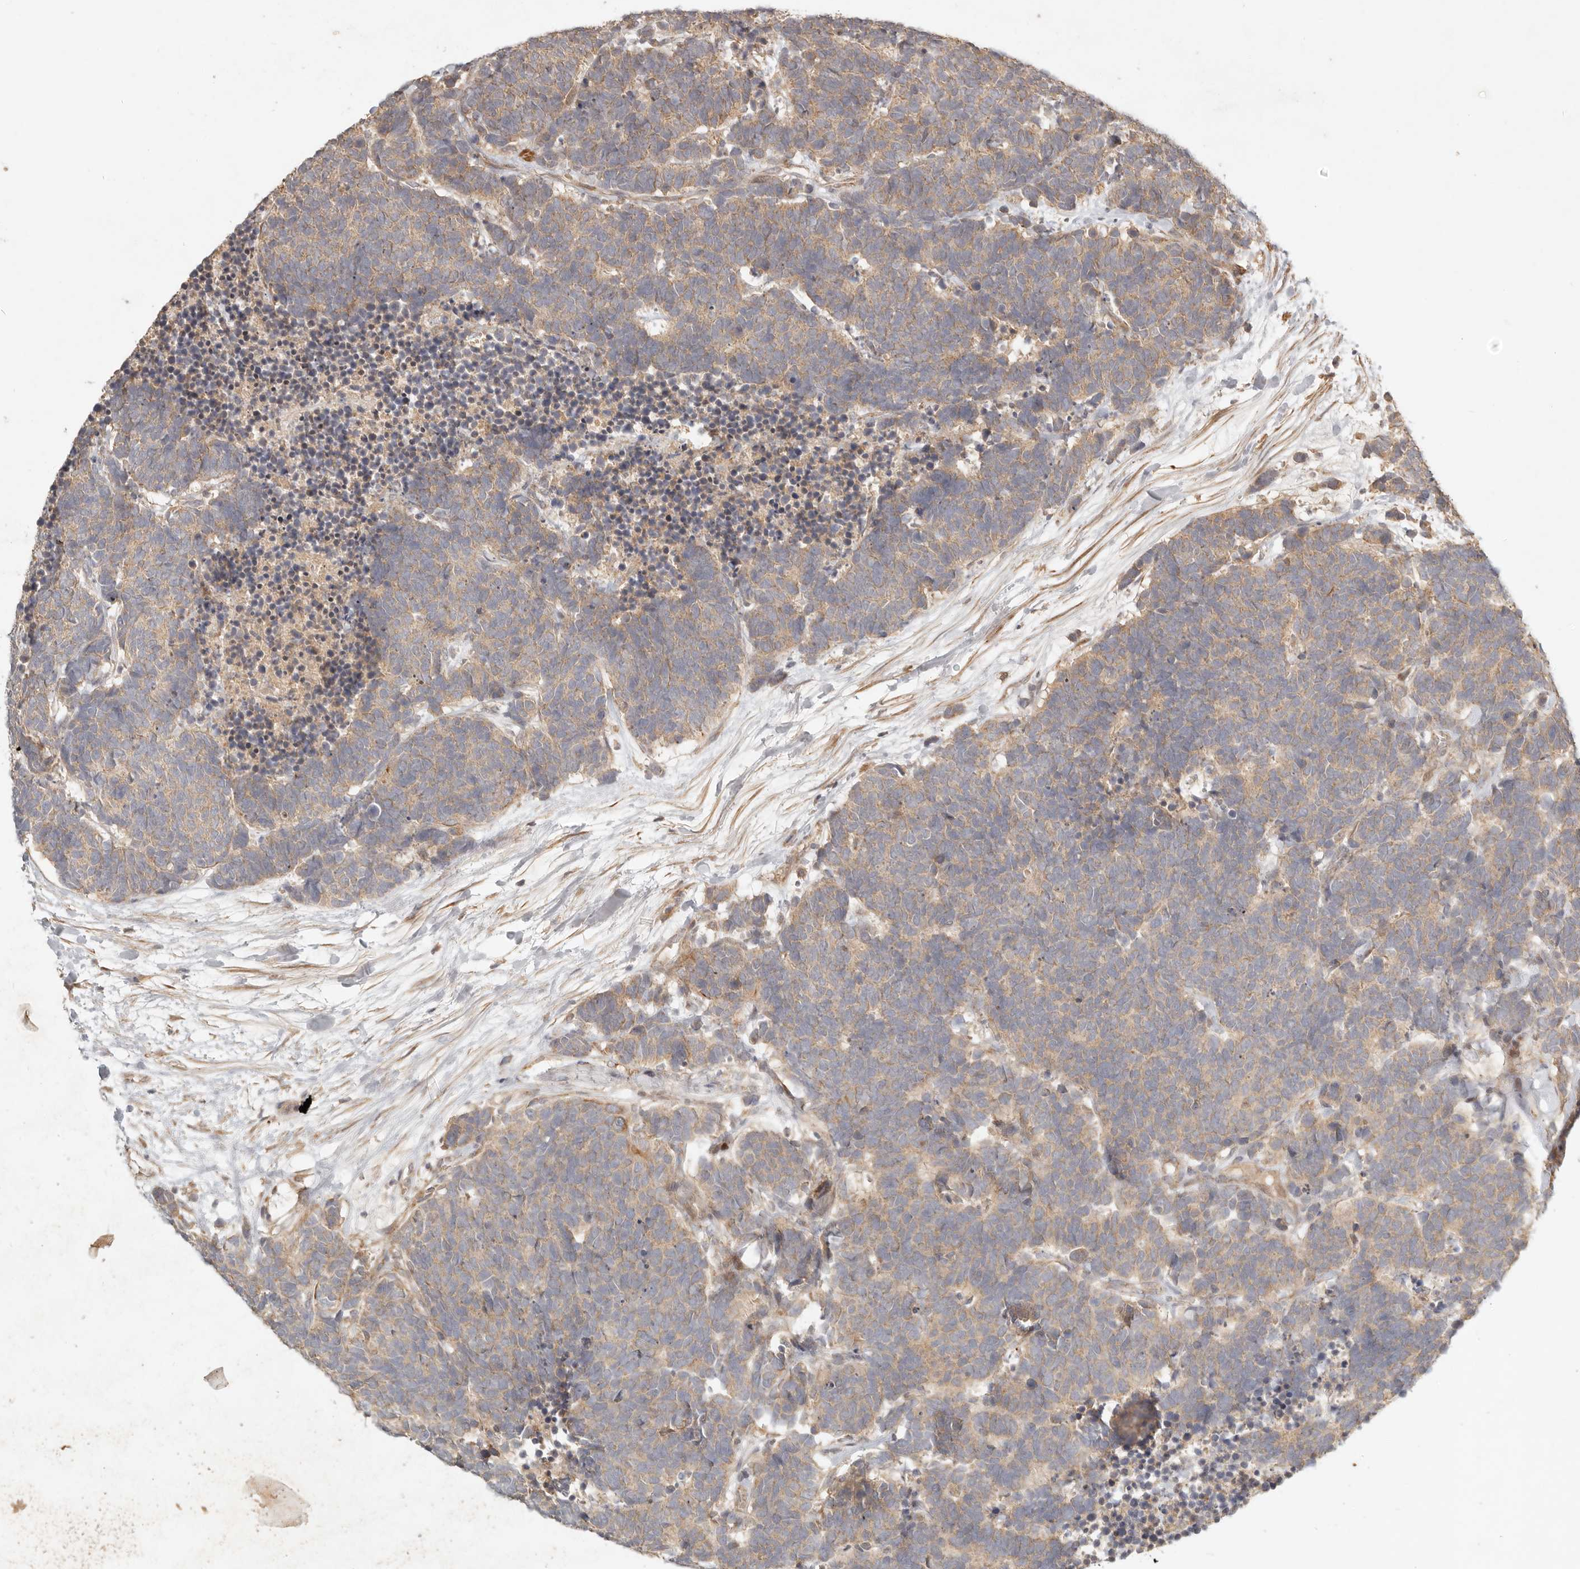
{"staining": {"intensity": "weak", "quantity": ">75%", "location": "cytoplasmic/membranous"}, "tissue": "carcinoid", "cell_type": "Tumor cells", "image_type": "cancer", "snomed": [{"axis": "morphology", "description": "Carcinoma, NOS"}, {"axis": "morphology", "description": "Carcinoid, malignant, NOS"}, {"axis": "topography", "description": "Urinary bladder"}], "caption": "Approximately >75% of tumor cells in human carcinoid reveal weak cytoplasmic/membranous protein expression as visualized by brown immunohistochemical staining.", "gene": "CLEC4C", "patient": {"sex": "male", "age": 57}}